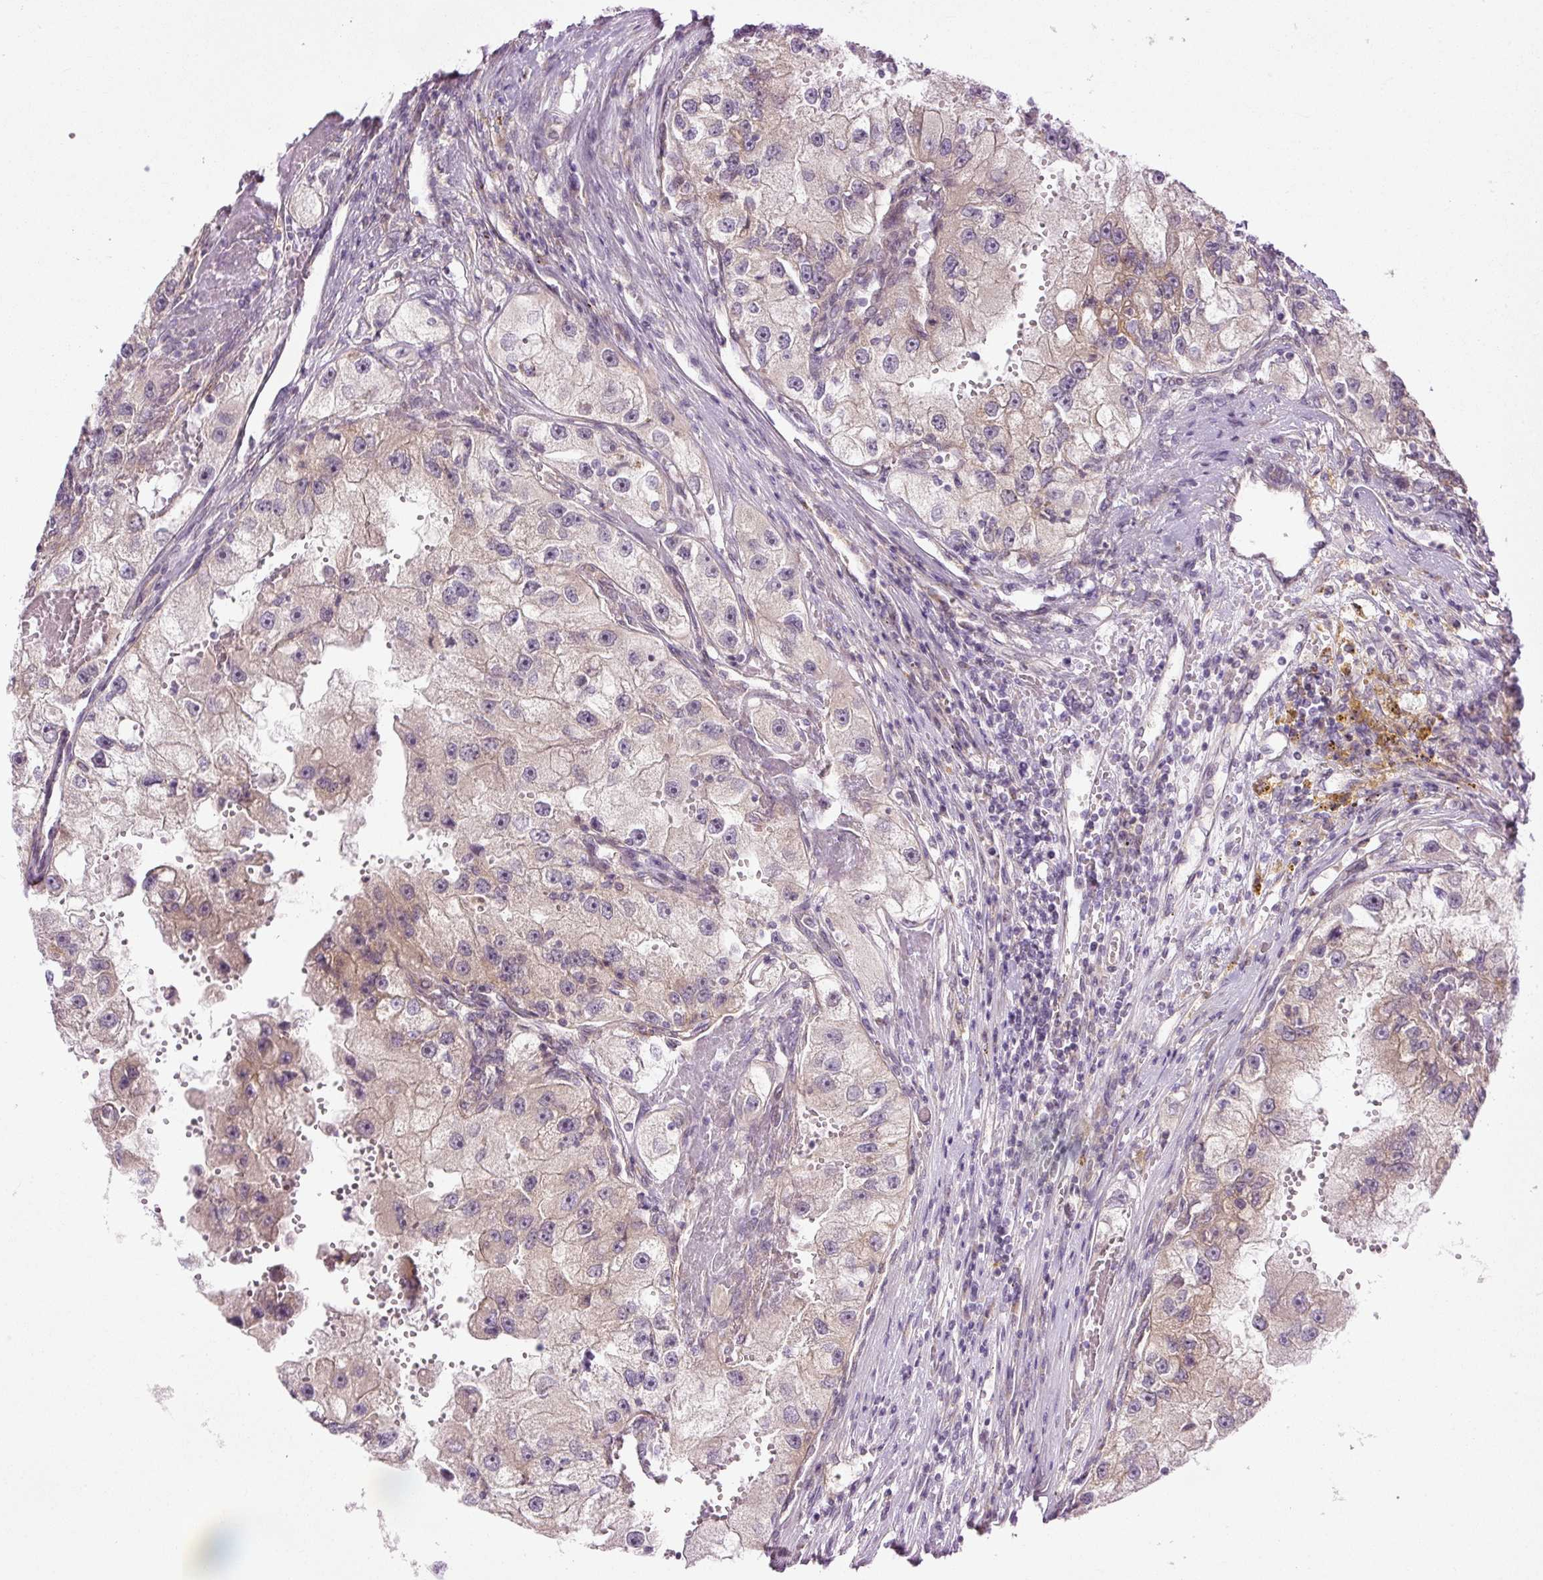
{"staining": {"intensity": "weak", "quantity": "25%-75%", "location": "cytoplasmic/membranous"}, "tissue": "renal cancer", "cell_type": "Tumor cells", "image_type": "cancer", "snomed": [{"axis": "morphology", "description": "Adenocarcinoma, NOS"}, {"axis": "topography", "description": "Kidney"}], "caption": "This histopathology image displays immunohistochemistry staining of renal adenocarcinoma, with low weak cytoplasmic/membranous expression in about 25%-75% of tumor cells.", "gene": "MZT2B", "patient": {"sex": "male", "age": 63}}